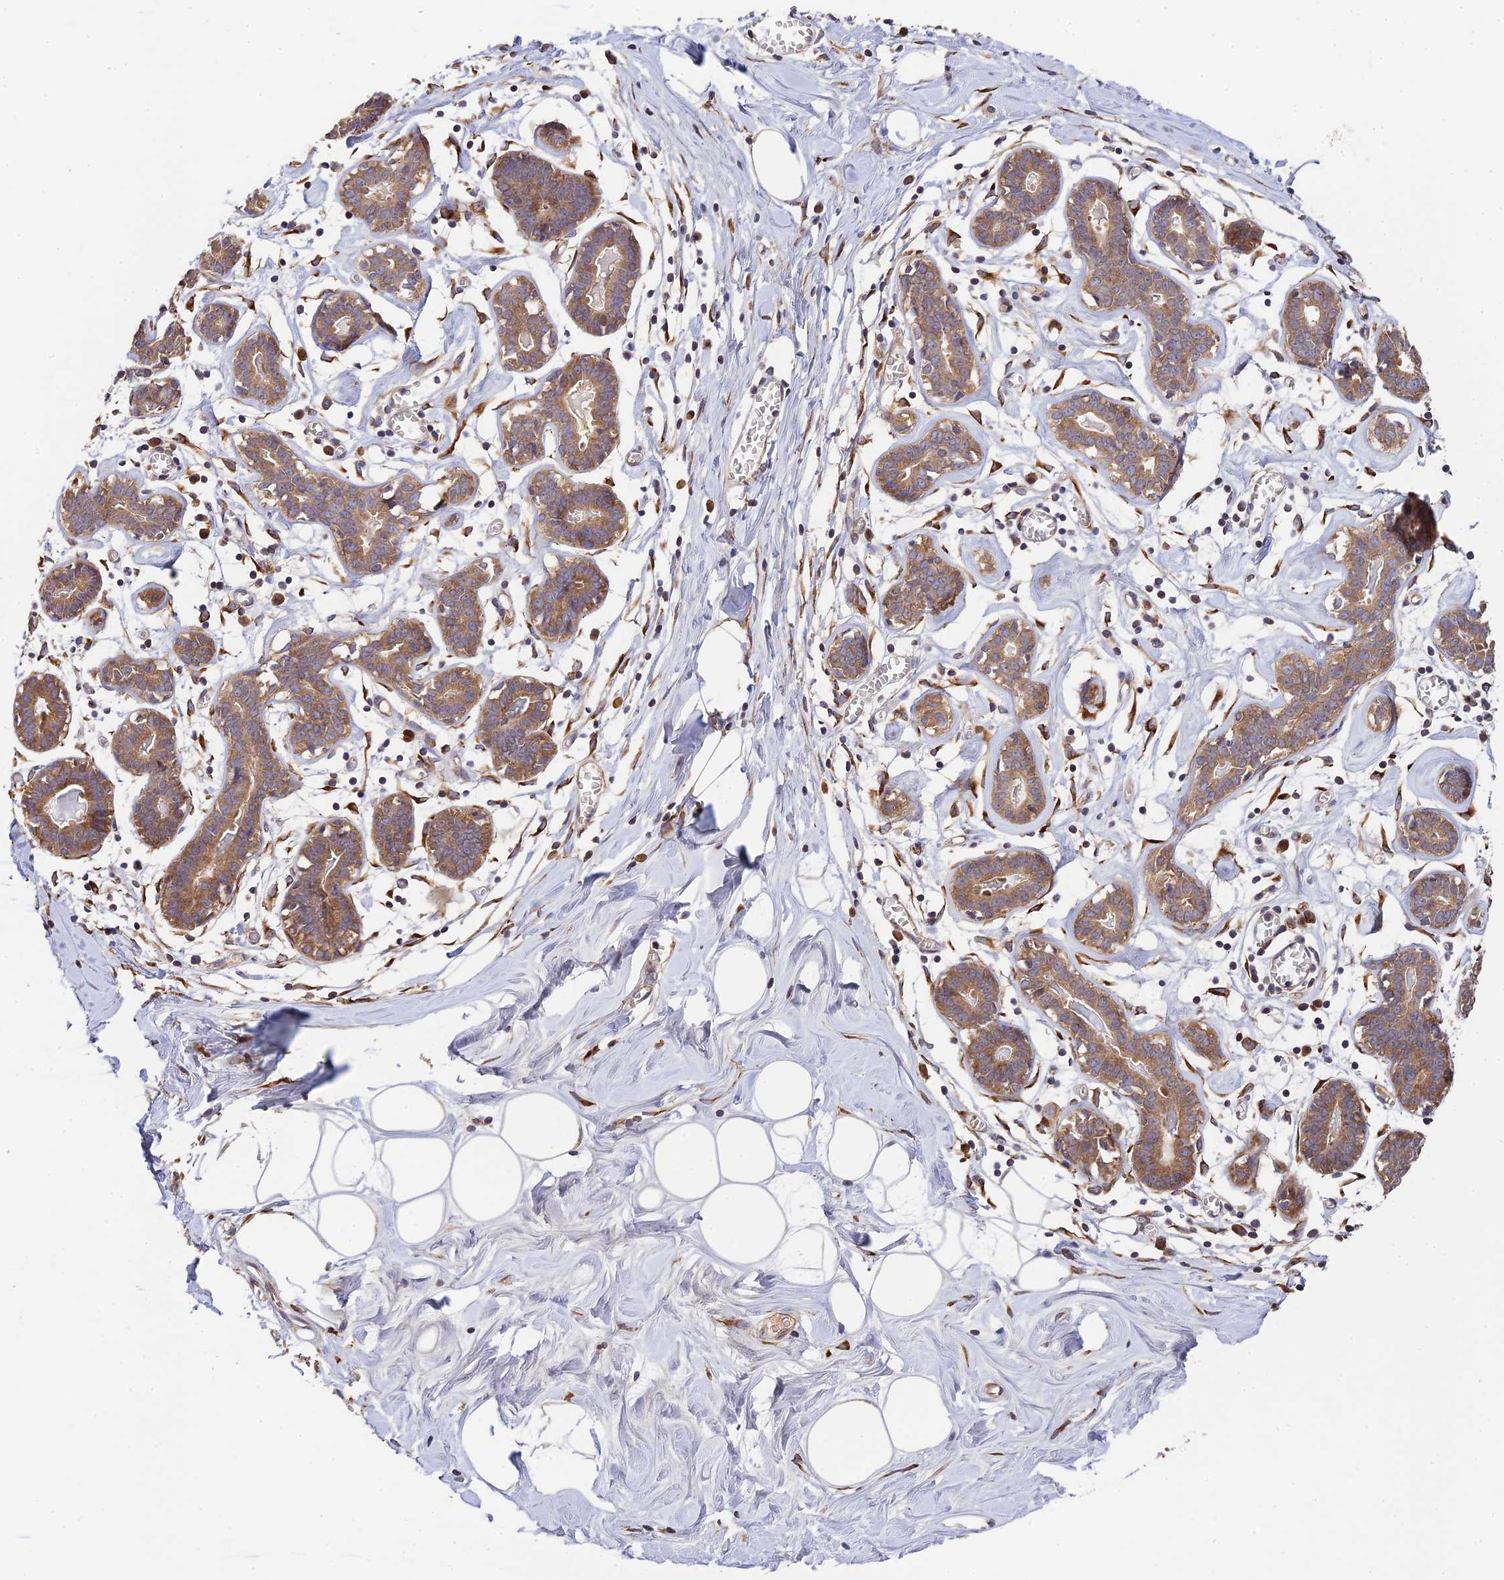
{"staining": {"intensity": "negative", "quantity": "none", "location": "none"}, "tissue": "breast", "cell_type": "Adipocytes", "image_type": "normal", "snomed": [{"axis": "morphology", "description": "Normal tissue, NOS"}, {"axis": "topography", "description": "Breast"}], "caption": "Immunohistochemistry histopathology image of unremarkable breast: breast stained with DAB reveals no significant protein expression in adipocytes.", "gene": "P3H3", "patient": {"sex": "female", "age": 27}}